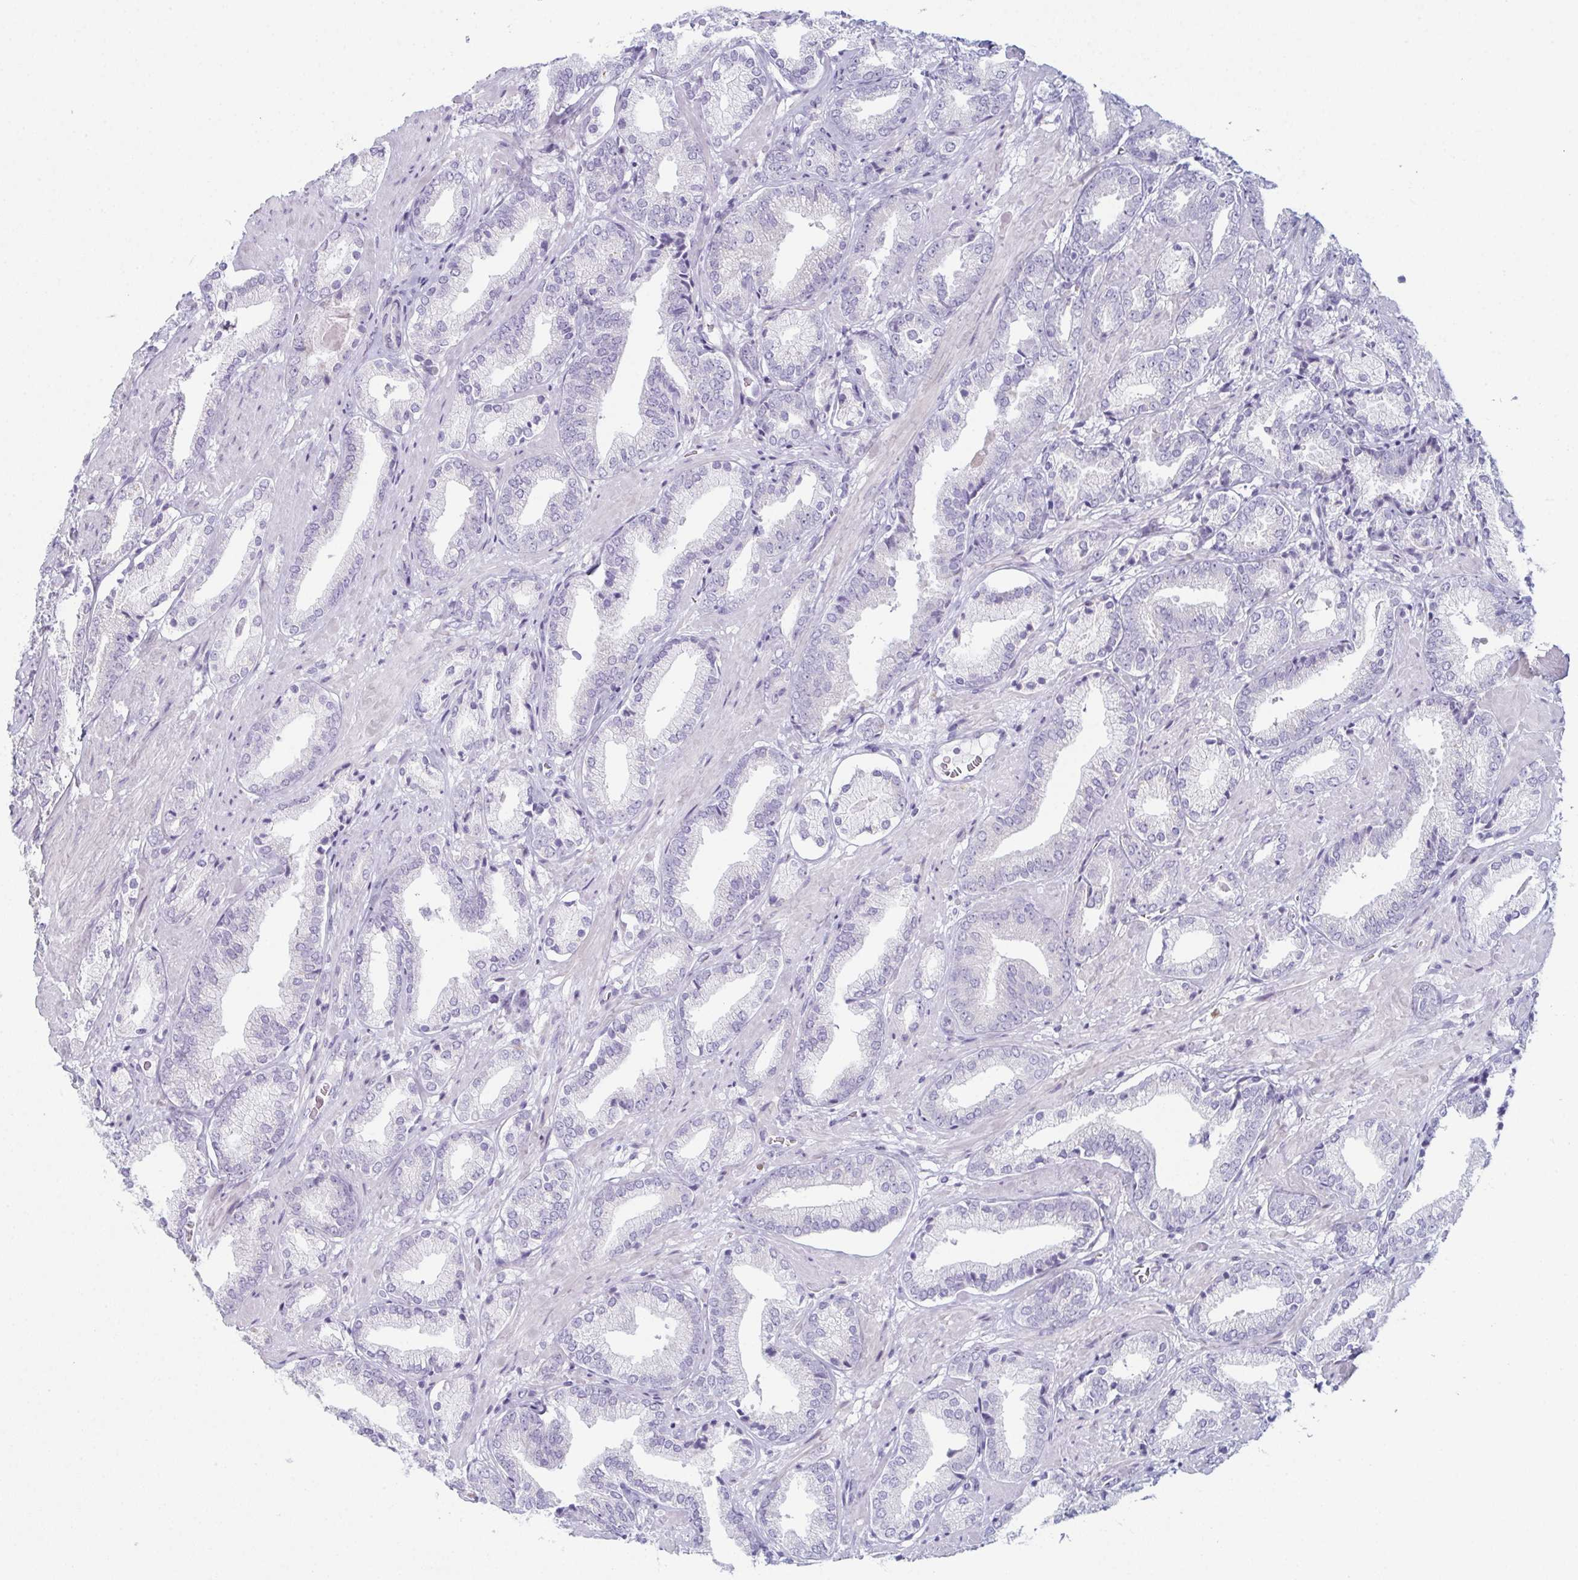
{"staining": {"intensity": "negative", "quantity": "none", "location": "none"}, "tissue": "prostate cancer", "cell_type": "Tumor cells", "image_type": "cancer", "snomed": [{"axis": "morphology", "description": "Adenocarcinoma, High grade"}, {"axis": "topography", "description": "Prostate"}], "caption": "DAB (3,3'-diaminobenzidine) immunohistochemical staining of human prostate cancer (adenocarcinoma (high-grade)) exhibits no significant staining in tumor cells.", "gene": "ENKUR", "patient": {"sex": "male", "age": 56}}